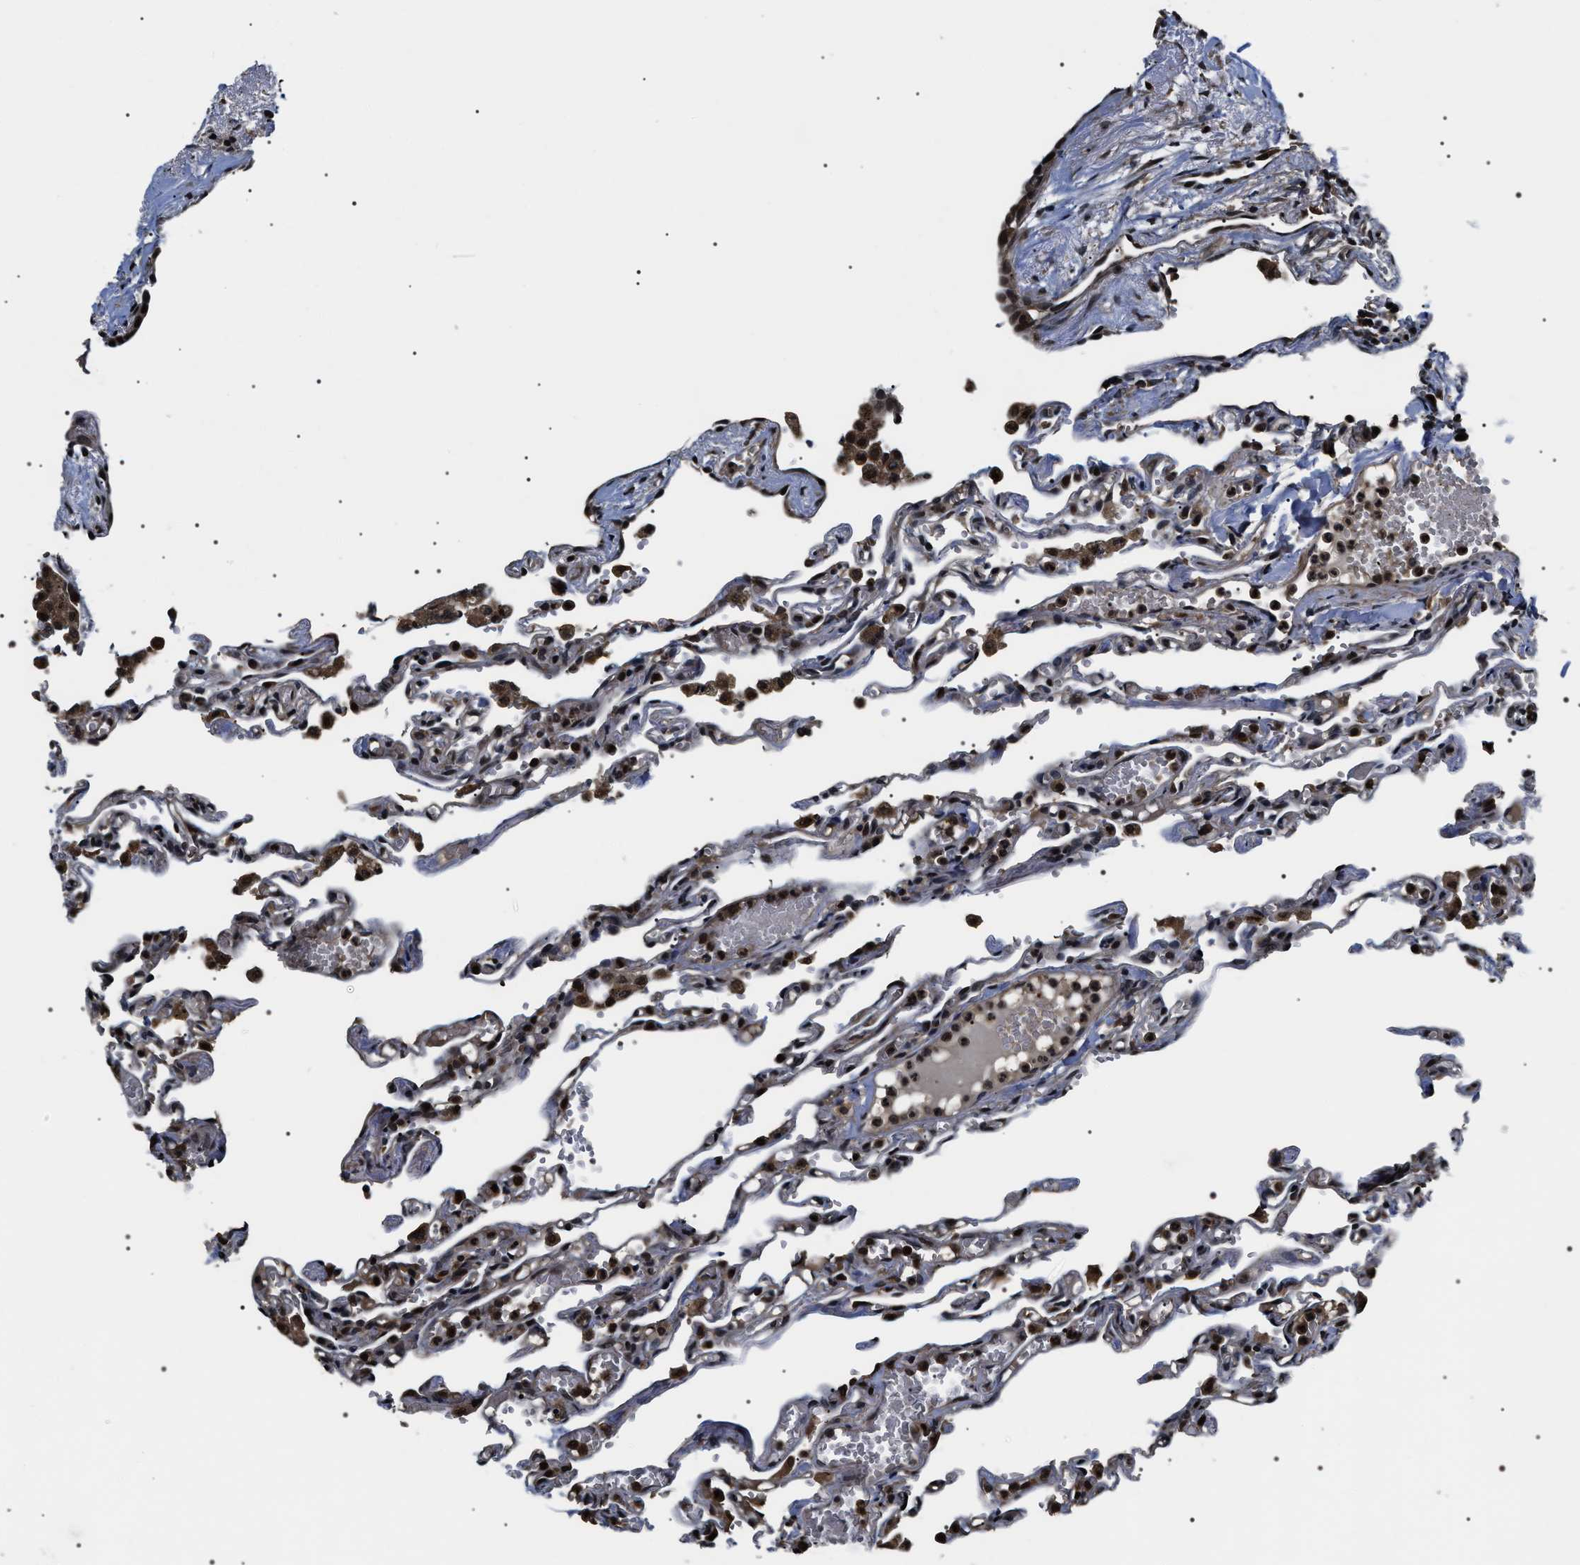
{"staining": {"intensity": "strong", "quantity": ">75%", "location": "cytoplasmic/membranous,nuclear"}, "tissue": "lung", "cell_type": "Alveolar cells", "image_type": "normal", "snomed": [{"axis": "morphology", "description": "Normal tissue, NOS"}, {"axis": "topography", "description": "Lung"}], "caption": "Immunohistochemical staining of unremarkable lung reveals strong cytoplasmic/membranous,nuclear protein staining in approximately >75% of alveolar cells. The protein is shown in brown color, while the nuclei are stained blue.", "gene": "ARHGAP22", "patient": {"sex": "male", "age": 21}}